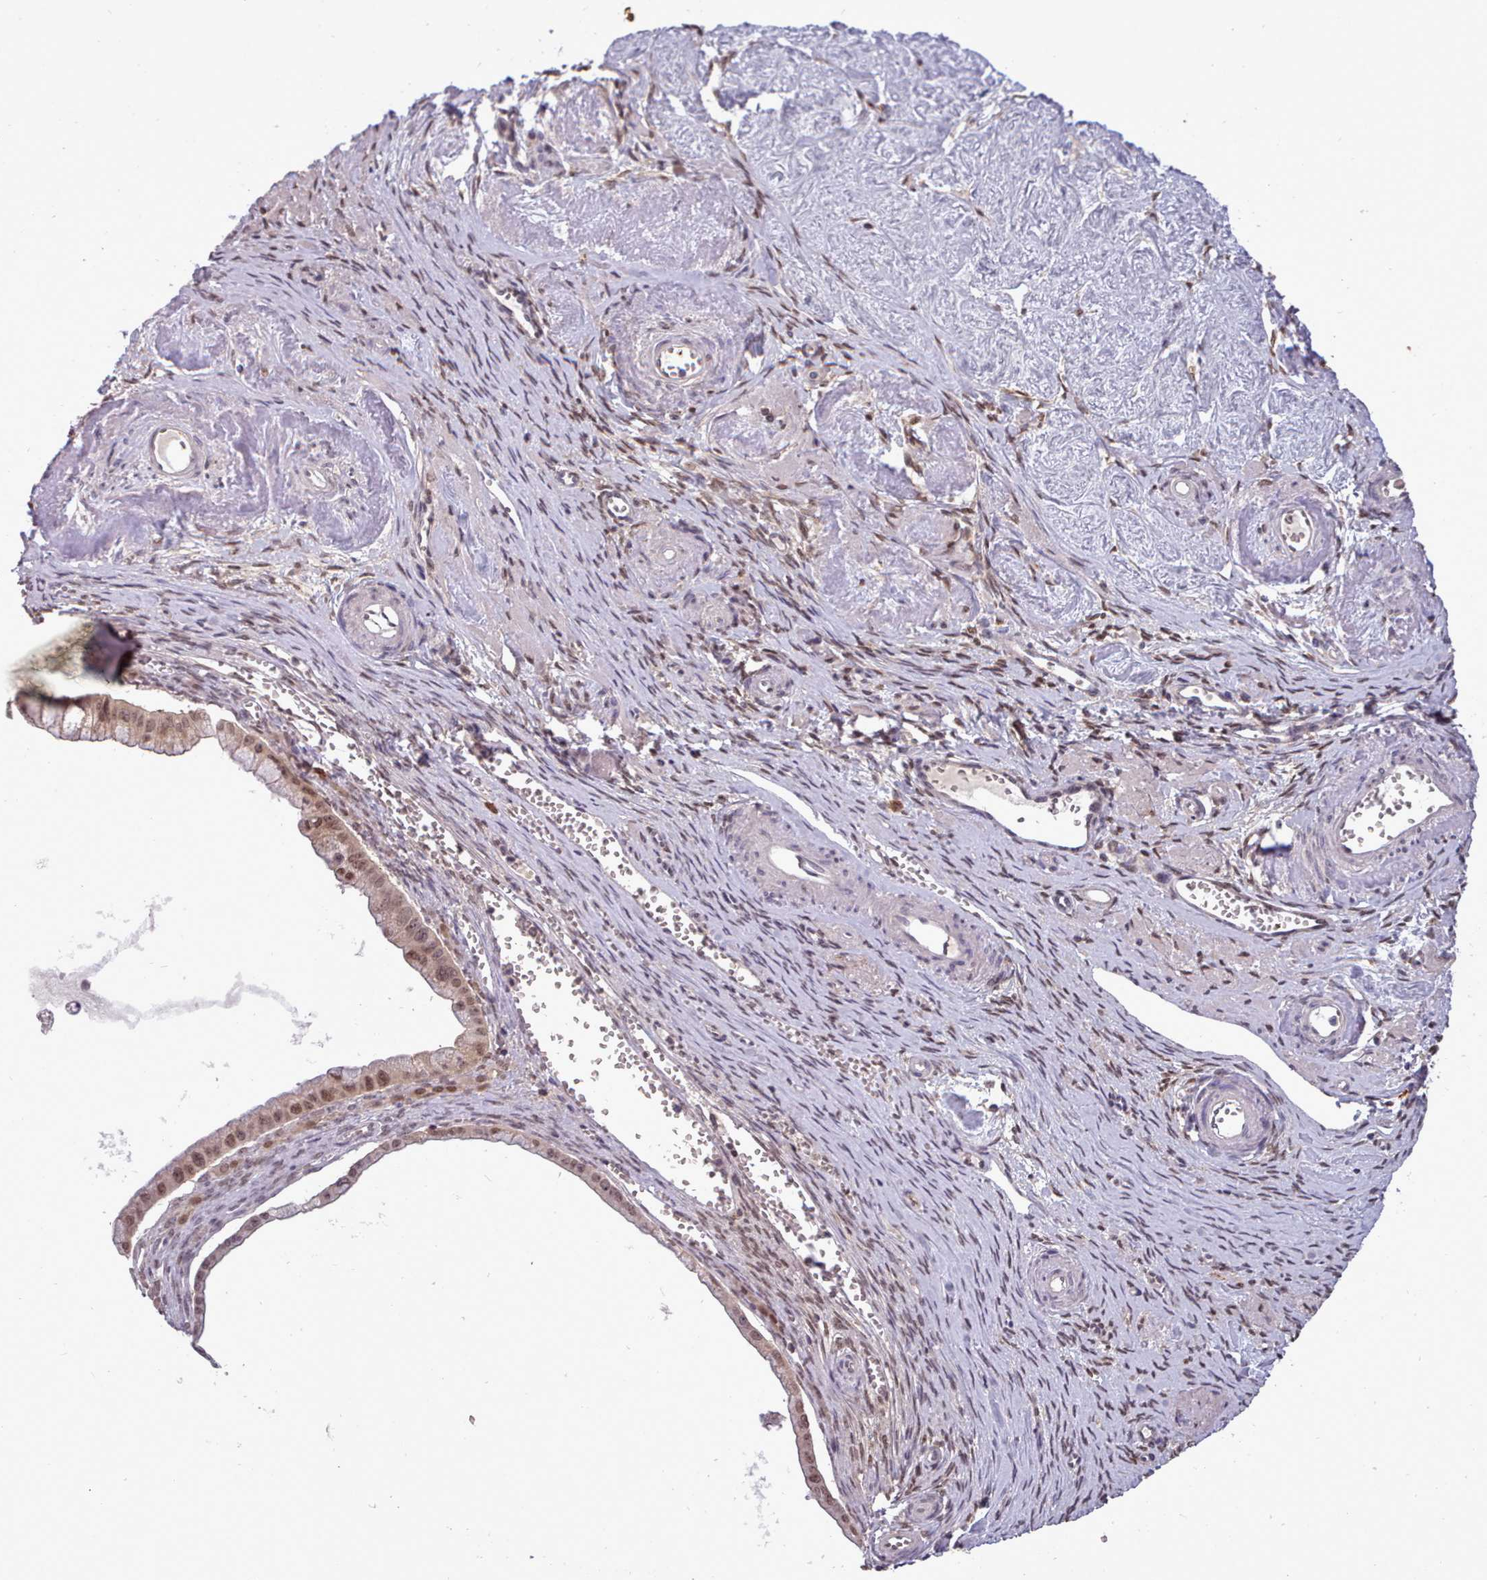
{"staining": {"intensity": "moderate", "quantity": ">75%", "location": "cytoplasmic/membranous,nuclear"}, "tissue": "ovarian cancer", "cell_type": "Tumor cells", "image_type": "cancer", "snomed": [{"axis": "morphology", "description": "Cystadenocarcinoma, mucinous, NOS"}, {"axis": "topography", "description": "Ovary"}], "caption": "Immunohistochemistry (IHC) micrograph of human ovarian cancer stained for a protein (brown), which exhibits medium levels of moderate cytoplasmic/membranous and nuclear staining in approximately >75% of tumor cells.", "gene": "ARL17A", "patient": {"sex": "female", "age": 59}}